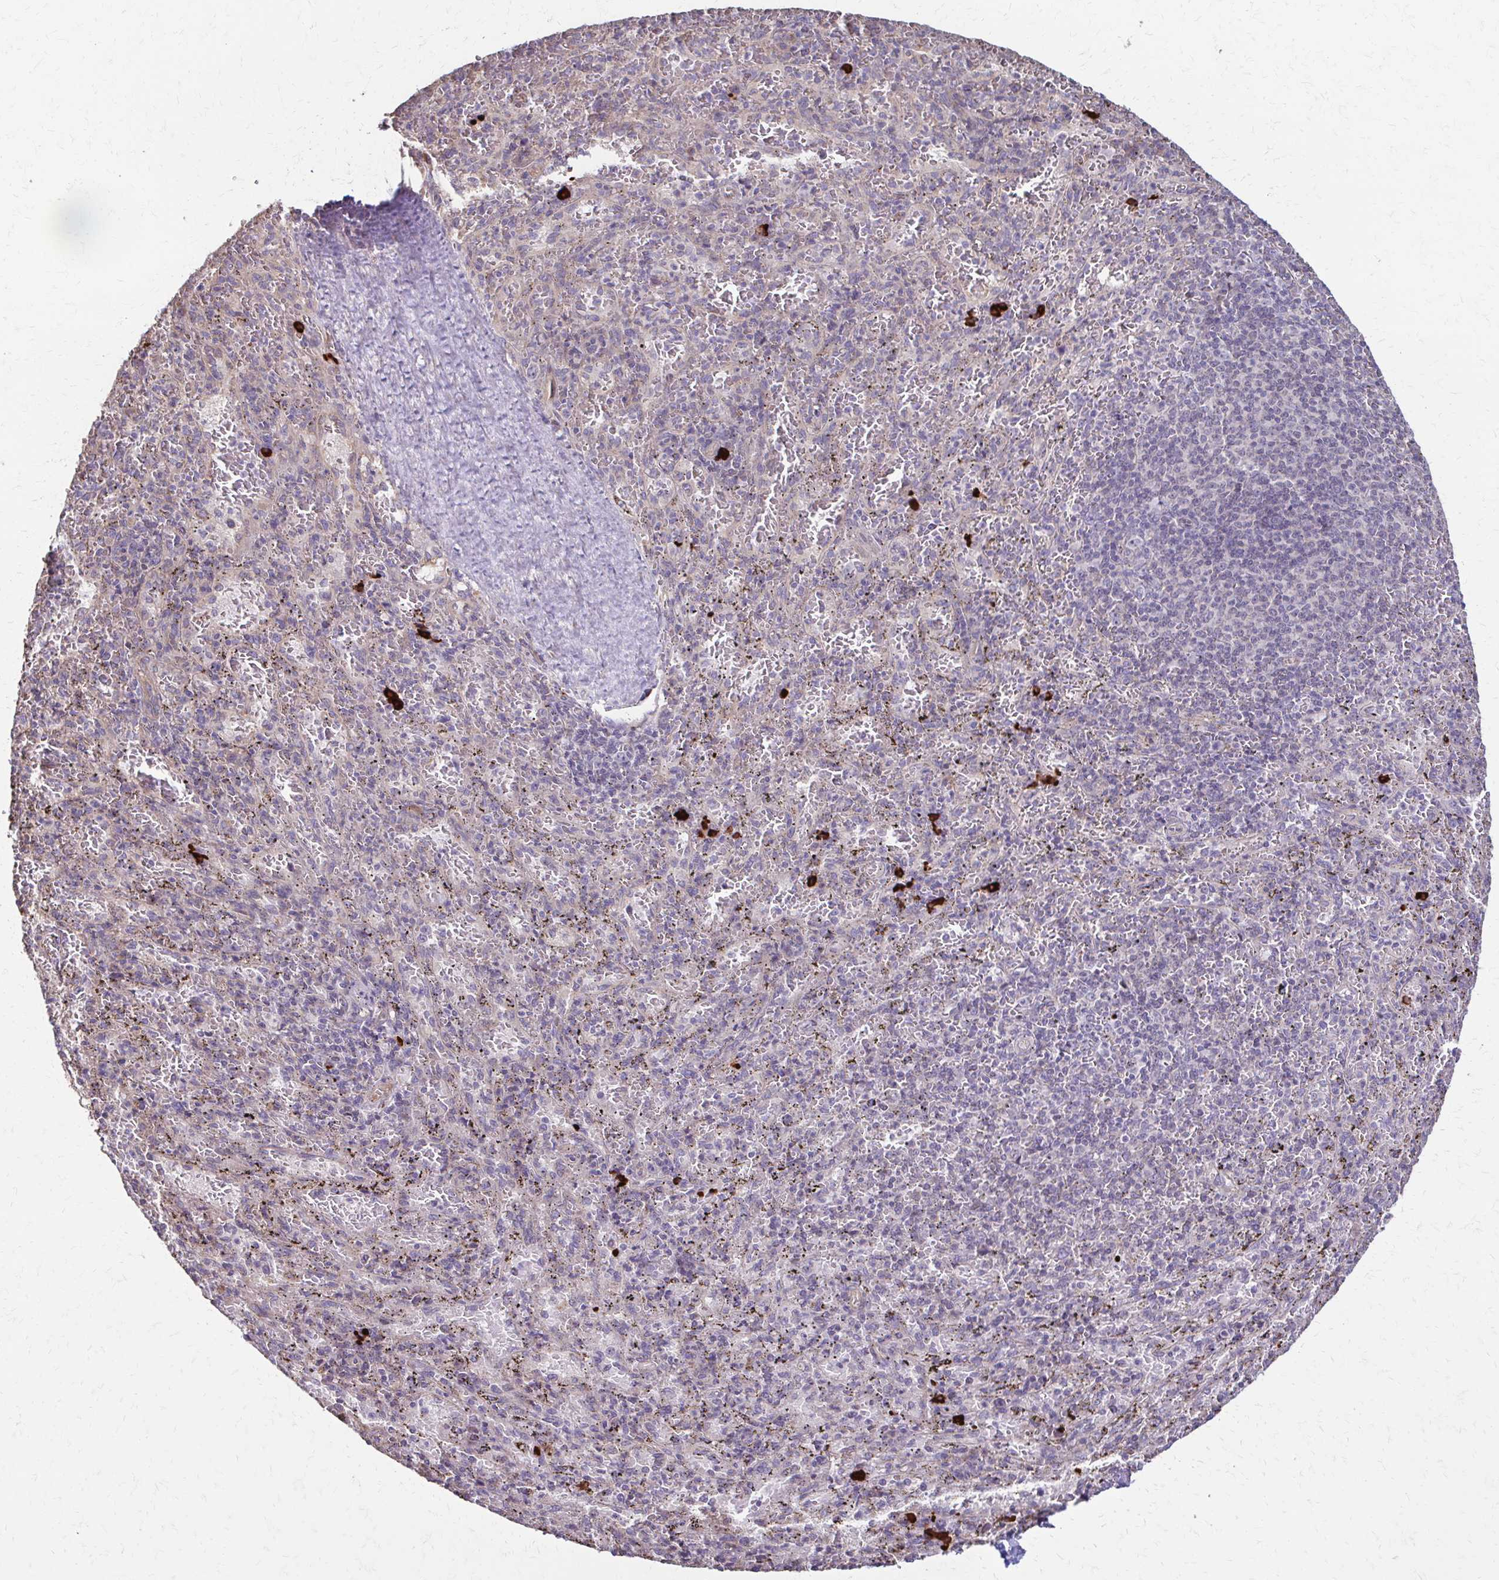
{"staining": {"intensity": "strong", "quantity": "<25%", "location": "cytoplasmic/membranous"}, "tissue": "spleen", "cell_type": "Cells in red pulp", "image_type": "normal", "snomed": [{"axis": "morphology", "description": "Normal tissue, NOS"}, {"axis": "topography", "description": "Spleen"}], "caption": "This is an image of immunohistochemistry staining of unremarkable spleen, which shows strong staining in the cytoplasmic/membranous of cells in red pulp.", "gene": "IL18BP", "patient": {"sex": "male", "age": 57}}